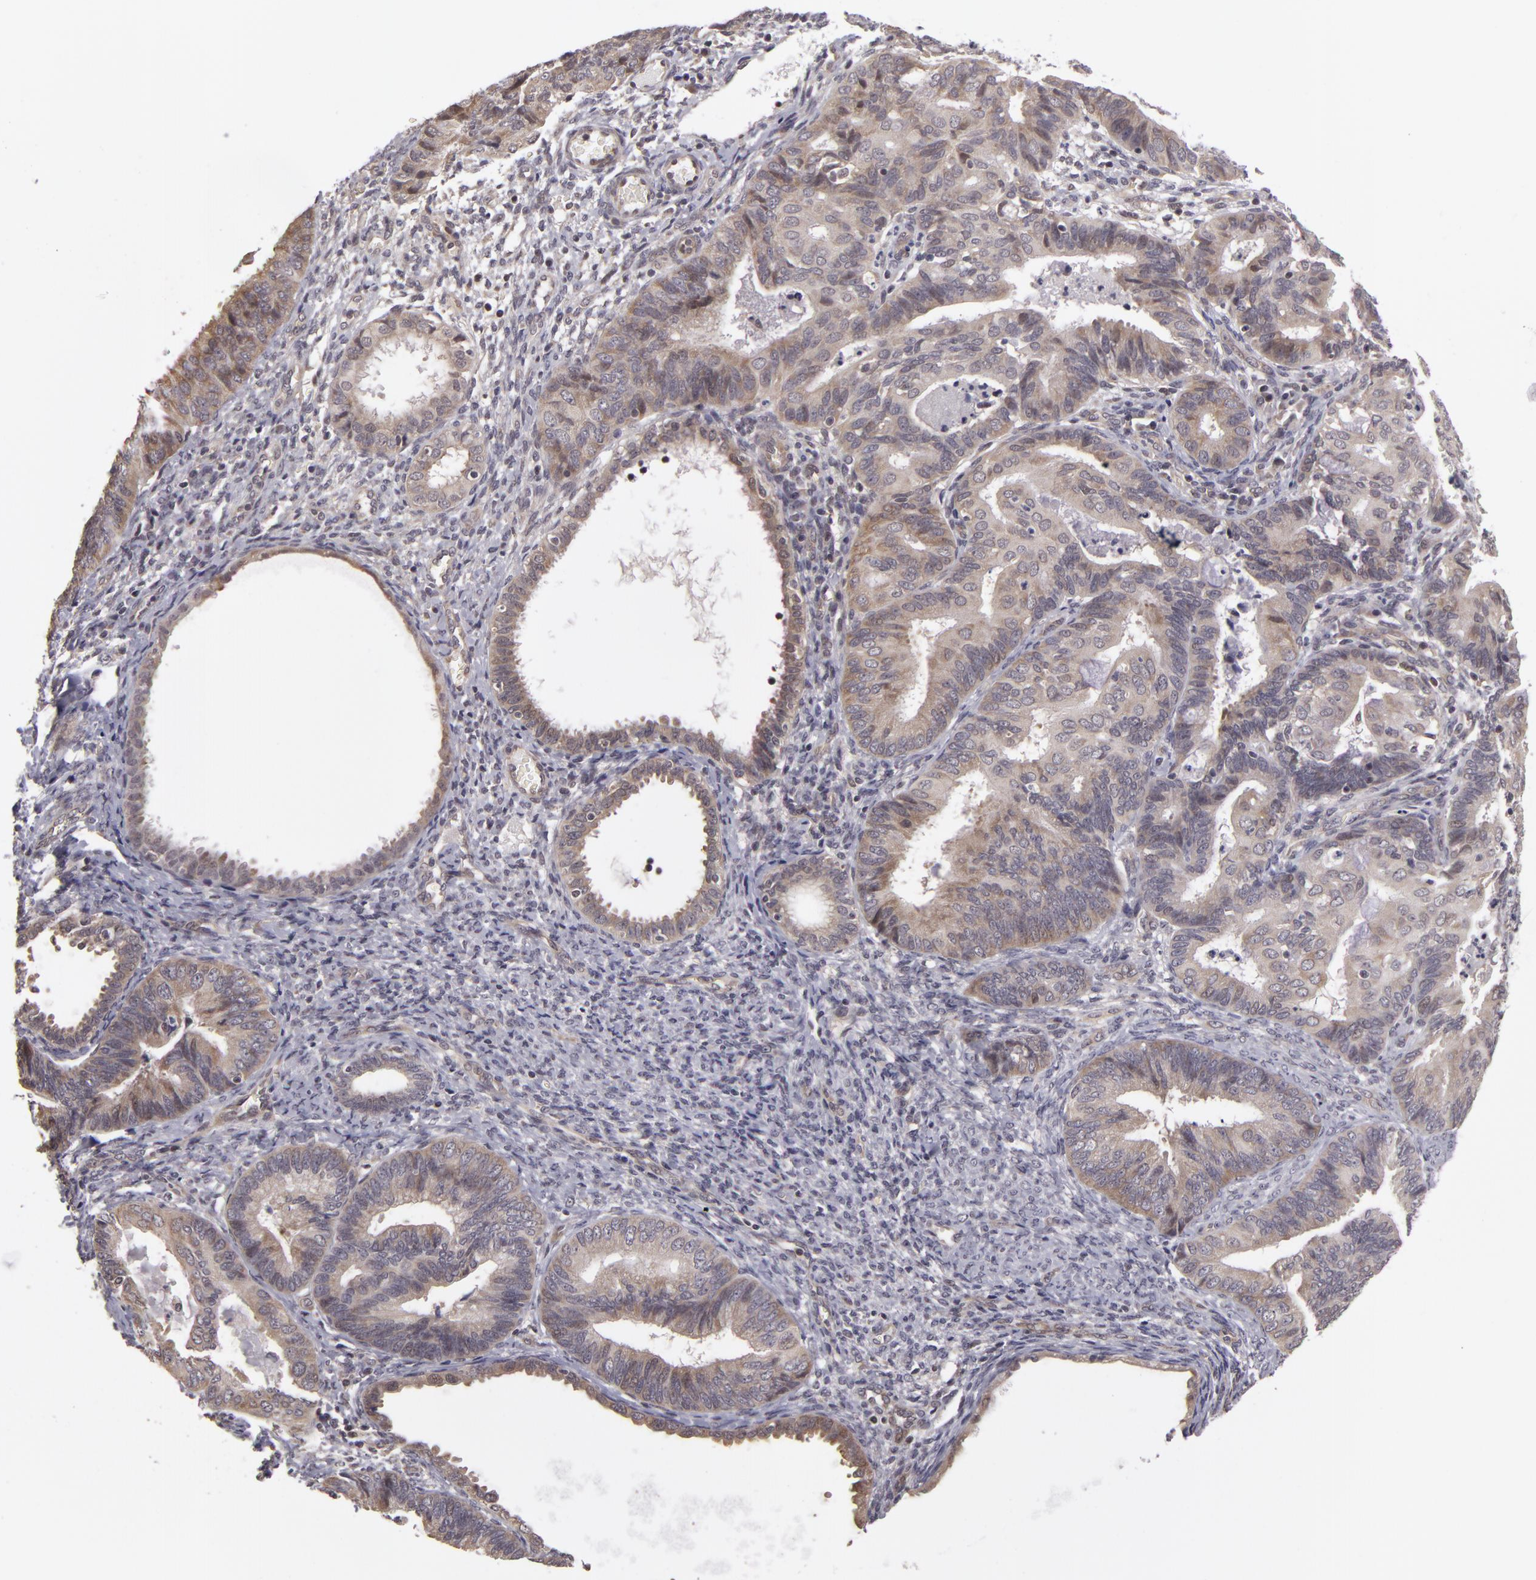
{"staining": {"intensity": "weak", "quantity": "25%-75%", "location": "cytoplasmic/membranous"}, "tissue": "endometrial cancer", "cell_type": "Tumor cells", "image_type": "cancer", "snomed": [{"axis": "morphology", "description": "Adenocarcinoma, NOS"}, {"axis": "topography", "description": "Endometrium"}], "caption": "Brown immunohistochemical staining in human endometrial cancer shows weak cytoplasmic/membranous positivity in approximately 25%-75% of tumor cells.", "gene": "ZNF133", "patient": {"sex": "female", "age": 63}}